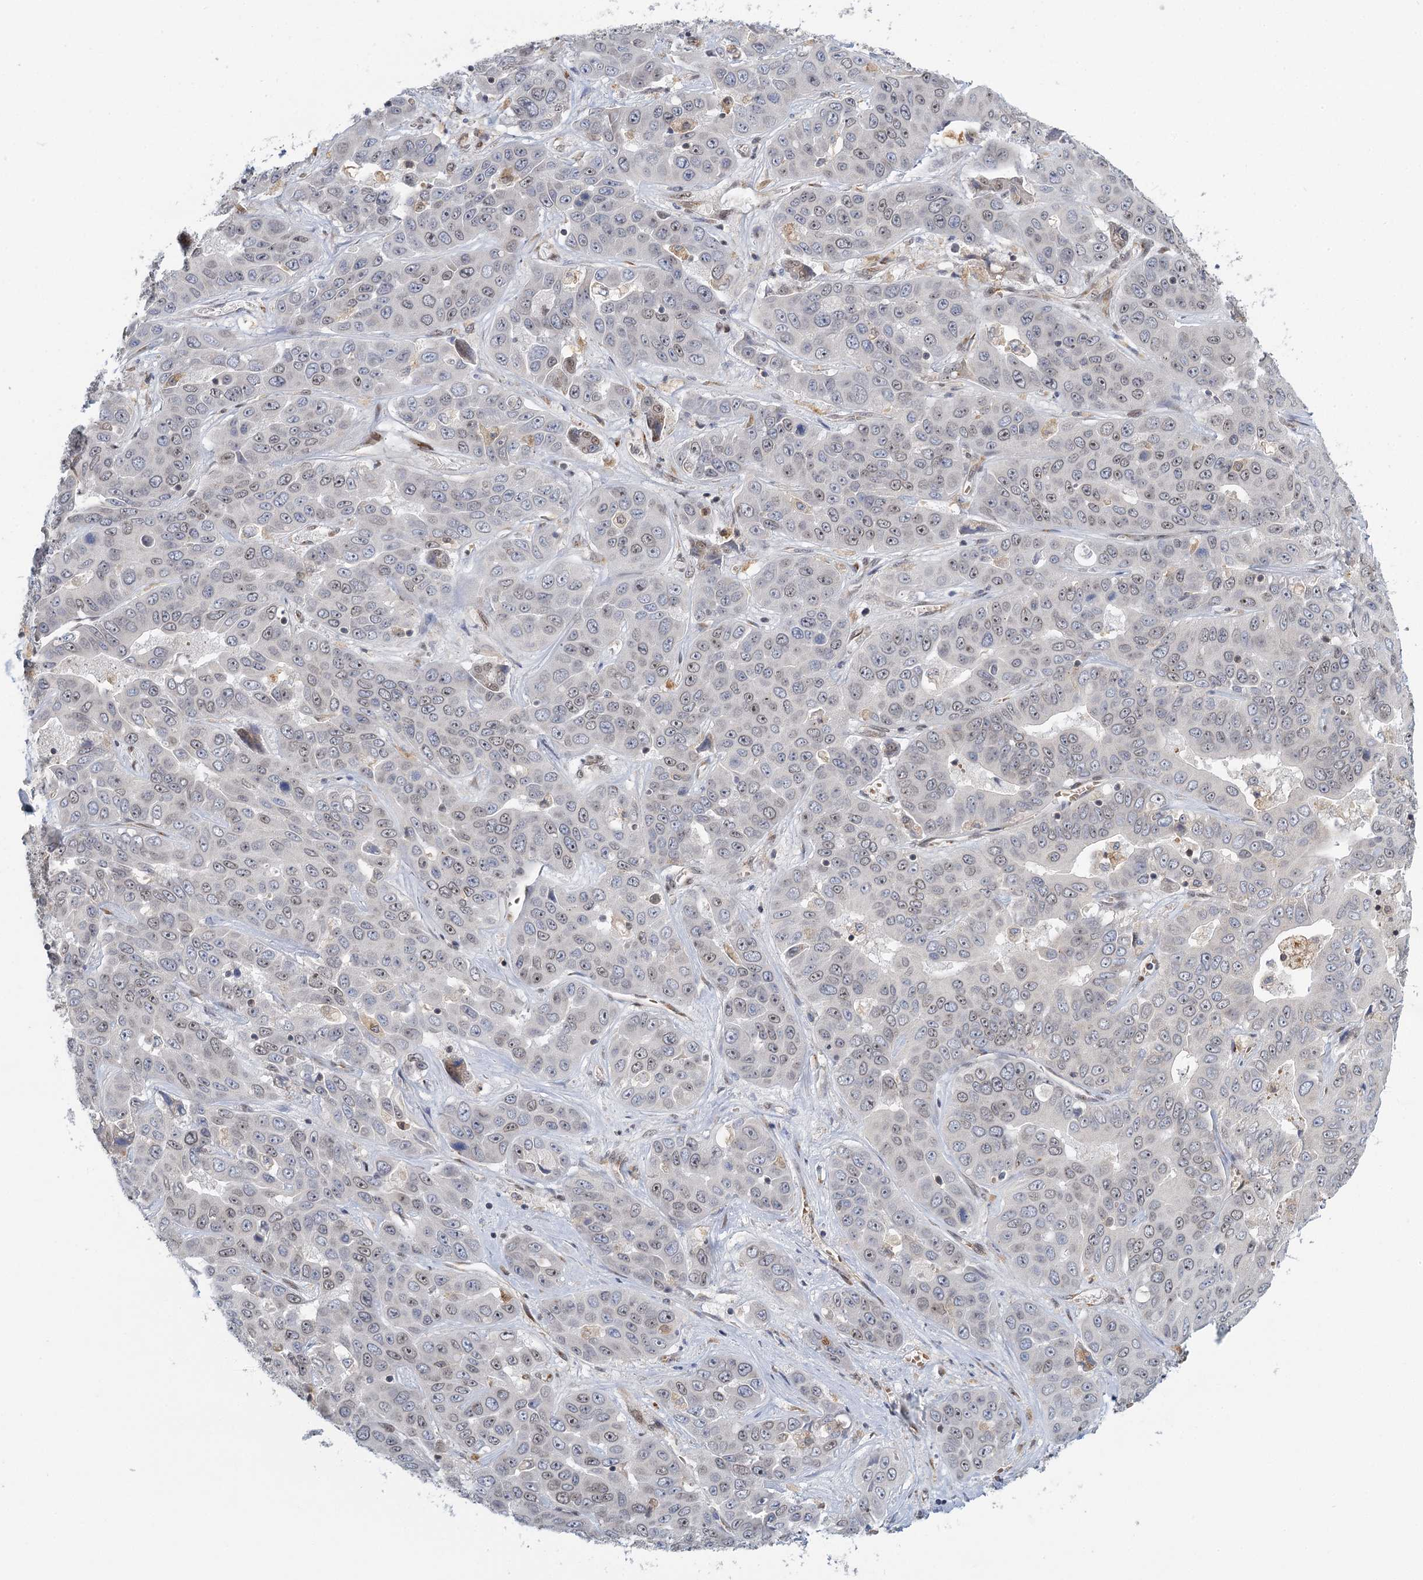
{"staining": {"intensity": "negative", "quantity": "none", "location": "none"}, "tissue": "liver cancer", "cell_type": "Tumor cells", "image_type": "cancer", "snomed": [{"axis": "morphology", "description": "Cholangiocarcinoma"}, {"axis": "topography", "description": "Liver"}], "caption": "An IHC histopathology image of liver cancer is shown. There is no staining in tumor cells of liver cancer.", "gene": "TREX1", "patient": {"sex": "female", "age": 52}}